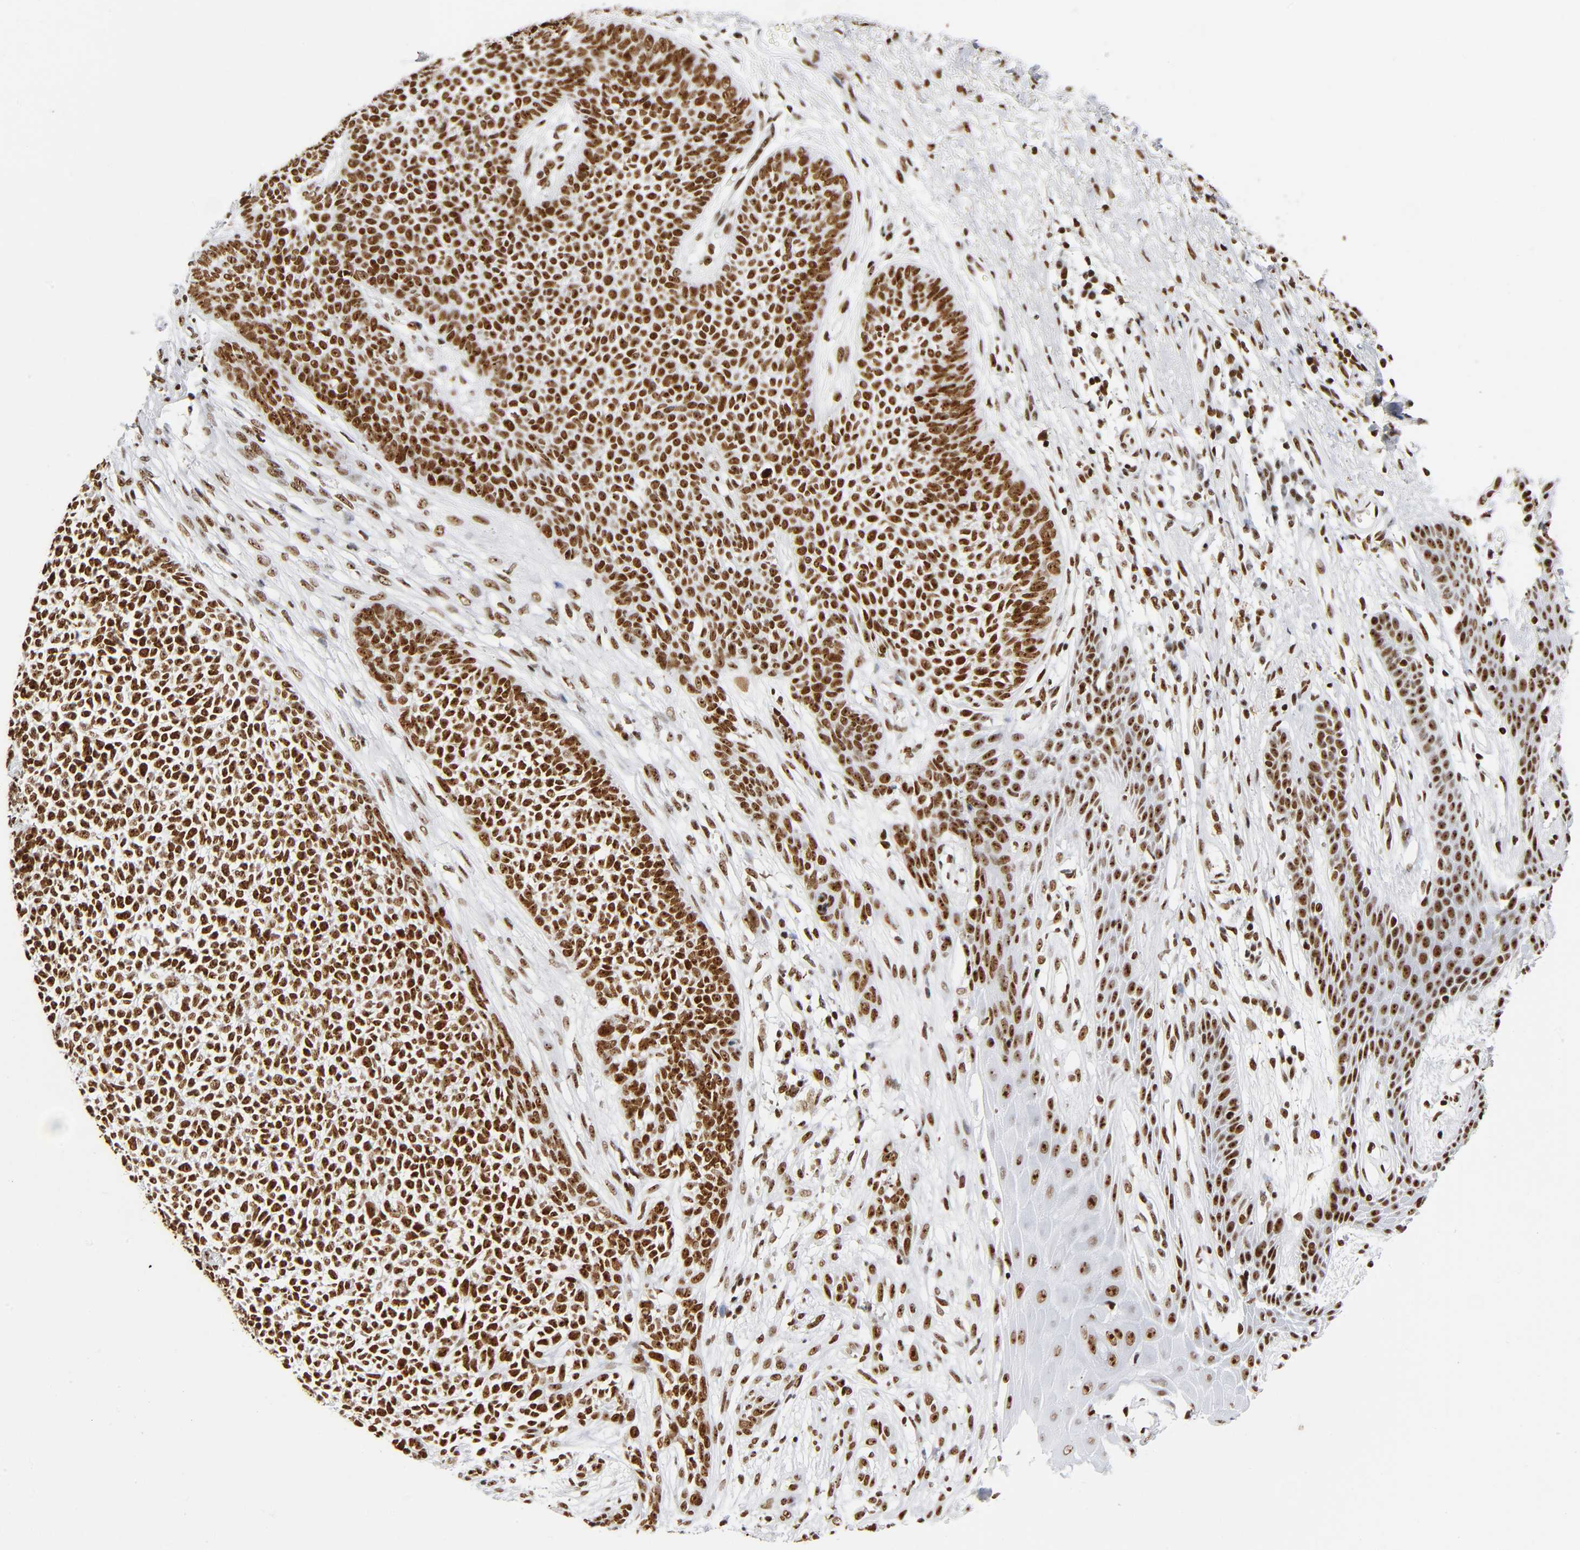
{"staining": {"intensity": "strong", "quantity": ">75%", "location": "nuclear"}, "tissue": "skin cancer", "cell_type": "Tumor cells", "image_type": "cancer", "snomed": [{"axis": "morphology", "description": "Basal cell carcinoma"}, {"axis": "topography", "description": "Skin"}], "caption": "Brown immunohistochemical staining in human skin cancer demonstrates strong nuclear positivity in approximately >75% of tumor cells. Using DAB (brown) and hematoxylin (blue) stains, captured at high magnification using brightfield microscopy.", "gene": "UBTF", "patient": {"sex": "female", "age": 84}}